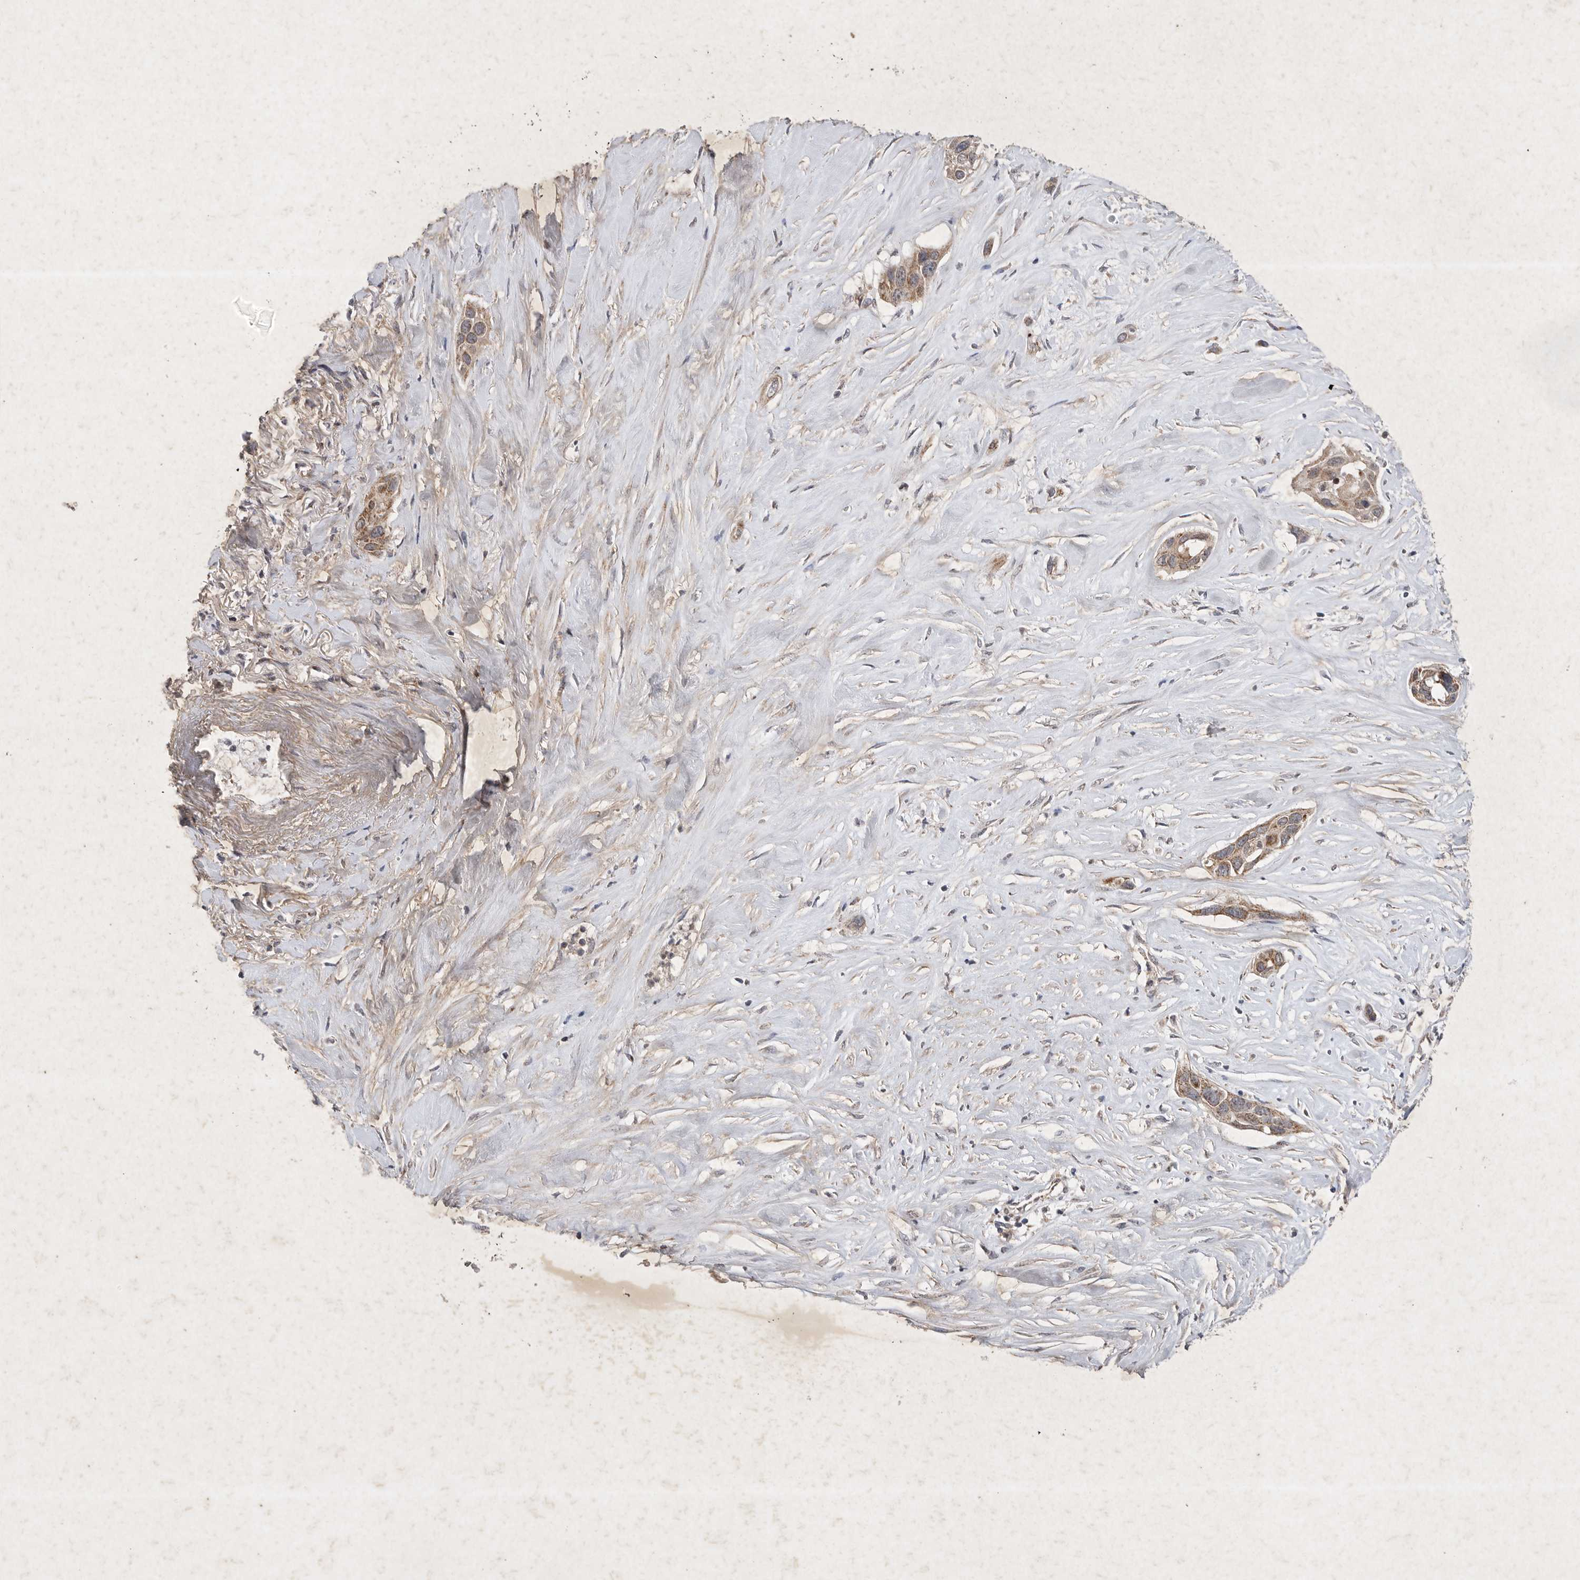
{"staining": {"intensity": "moderate", "quantity": ">75%", "location": "cytoplasmic/membranous"}, "tissue": "pancreatic cancer", "cell_type": "Tumor cells", "image_type": "cancer", "snomed": [{"axis": "morphology", "description": "Adenocarcinoma, NOS"}, {"axis": "topography", "description": "Pancreas"}], "caption": "Protein expression analysis of pancreatic cancer demonstrates moderate cytoplasmic/membranous staining in approximately >75% of tumor cells.", "gene": "DDR1", "patient": {"sex": "female", "age": 60}}